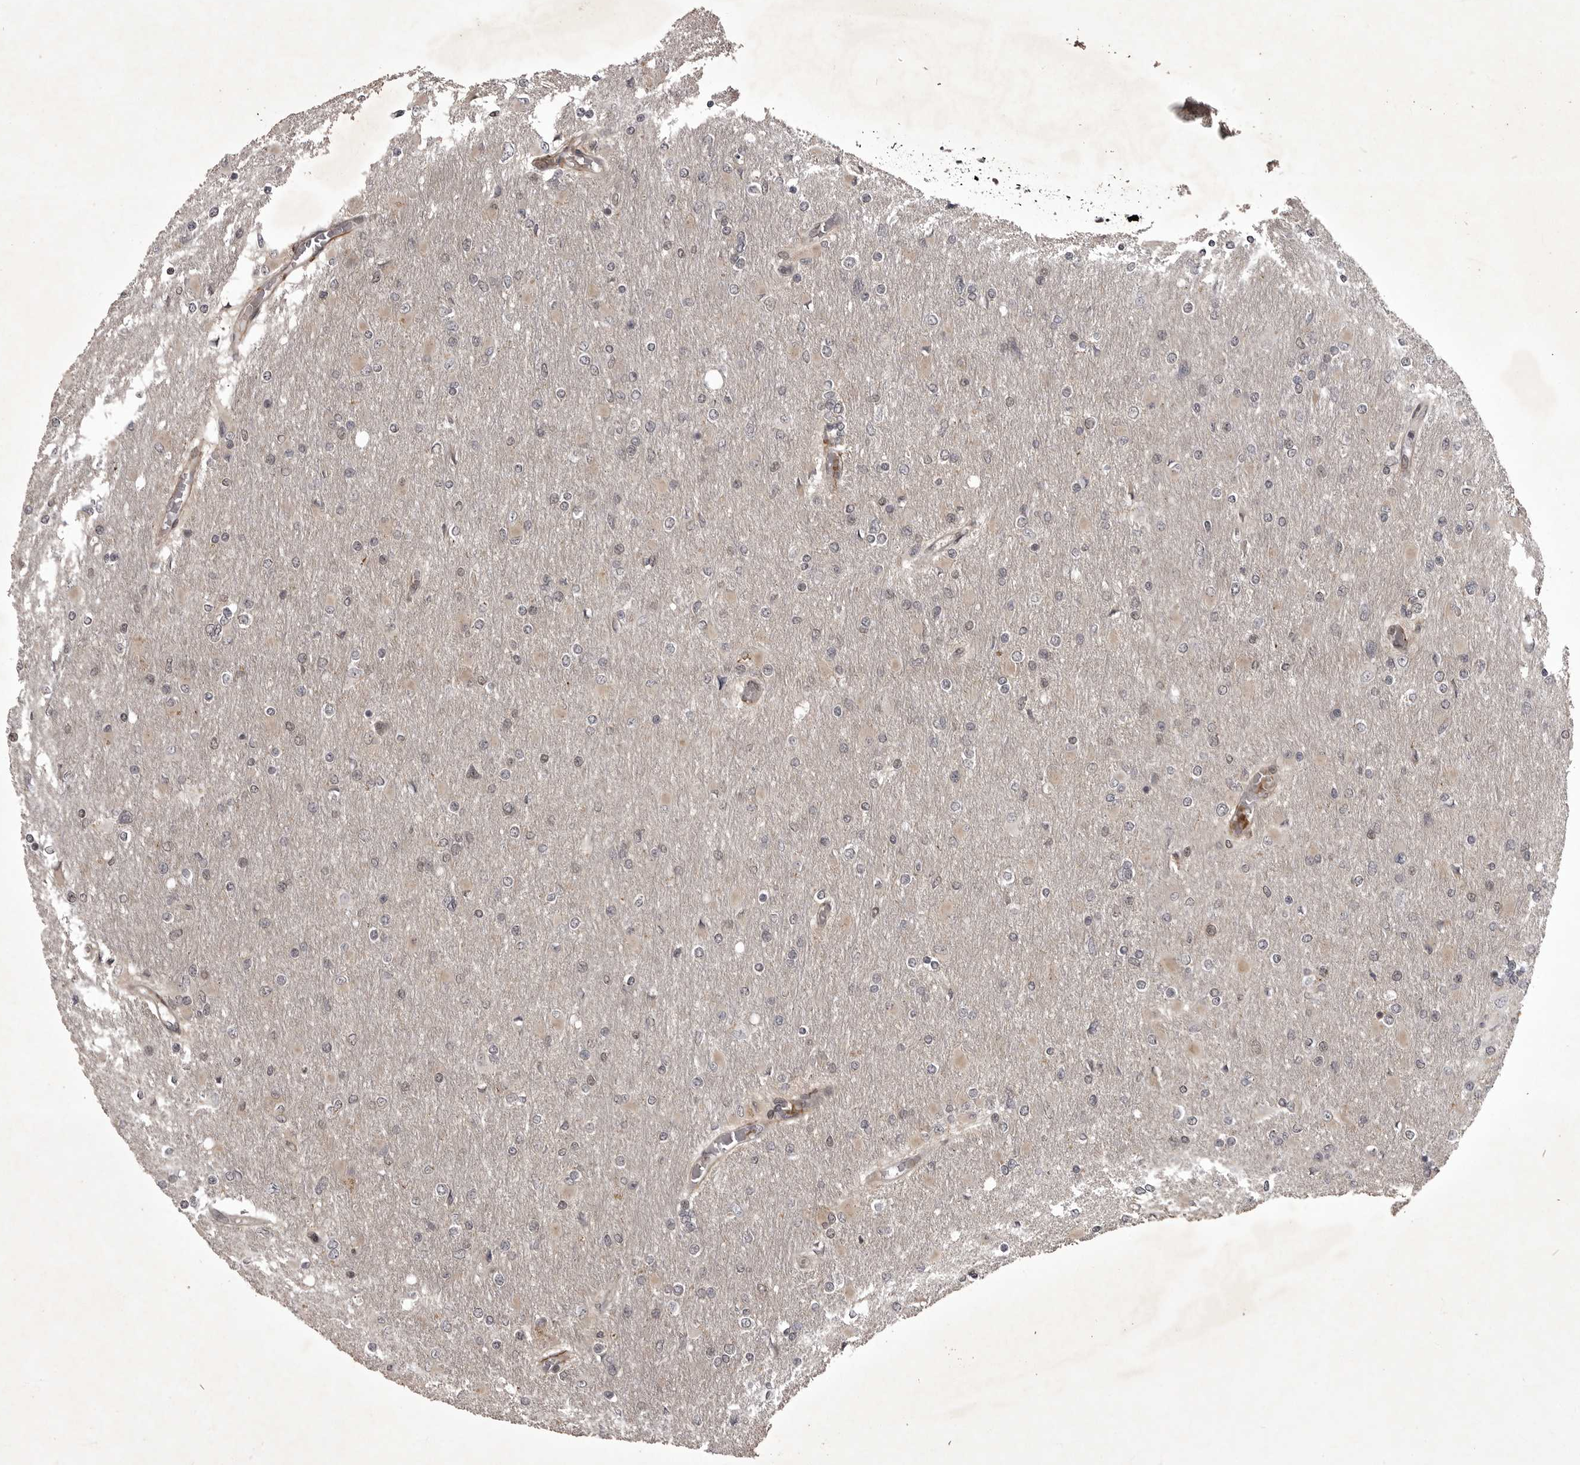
{"staining": {"intensity": "negative", "quantity": "none", "location": "none"}, "tissue": "glioma", "cell_type": "Tumor cells", "image_type": "cancer", "snomed": [{"axis": "morphology", "description": "Glioma, malignant, High grade"}, {"axis": "topography", "description": "Cerebral cortex"}], "caption": "Immunohistochemistry of glioma displays no expression in tumor cells.", "gene": "SNX16", "patient": {"sex": "female", "age": 36}}